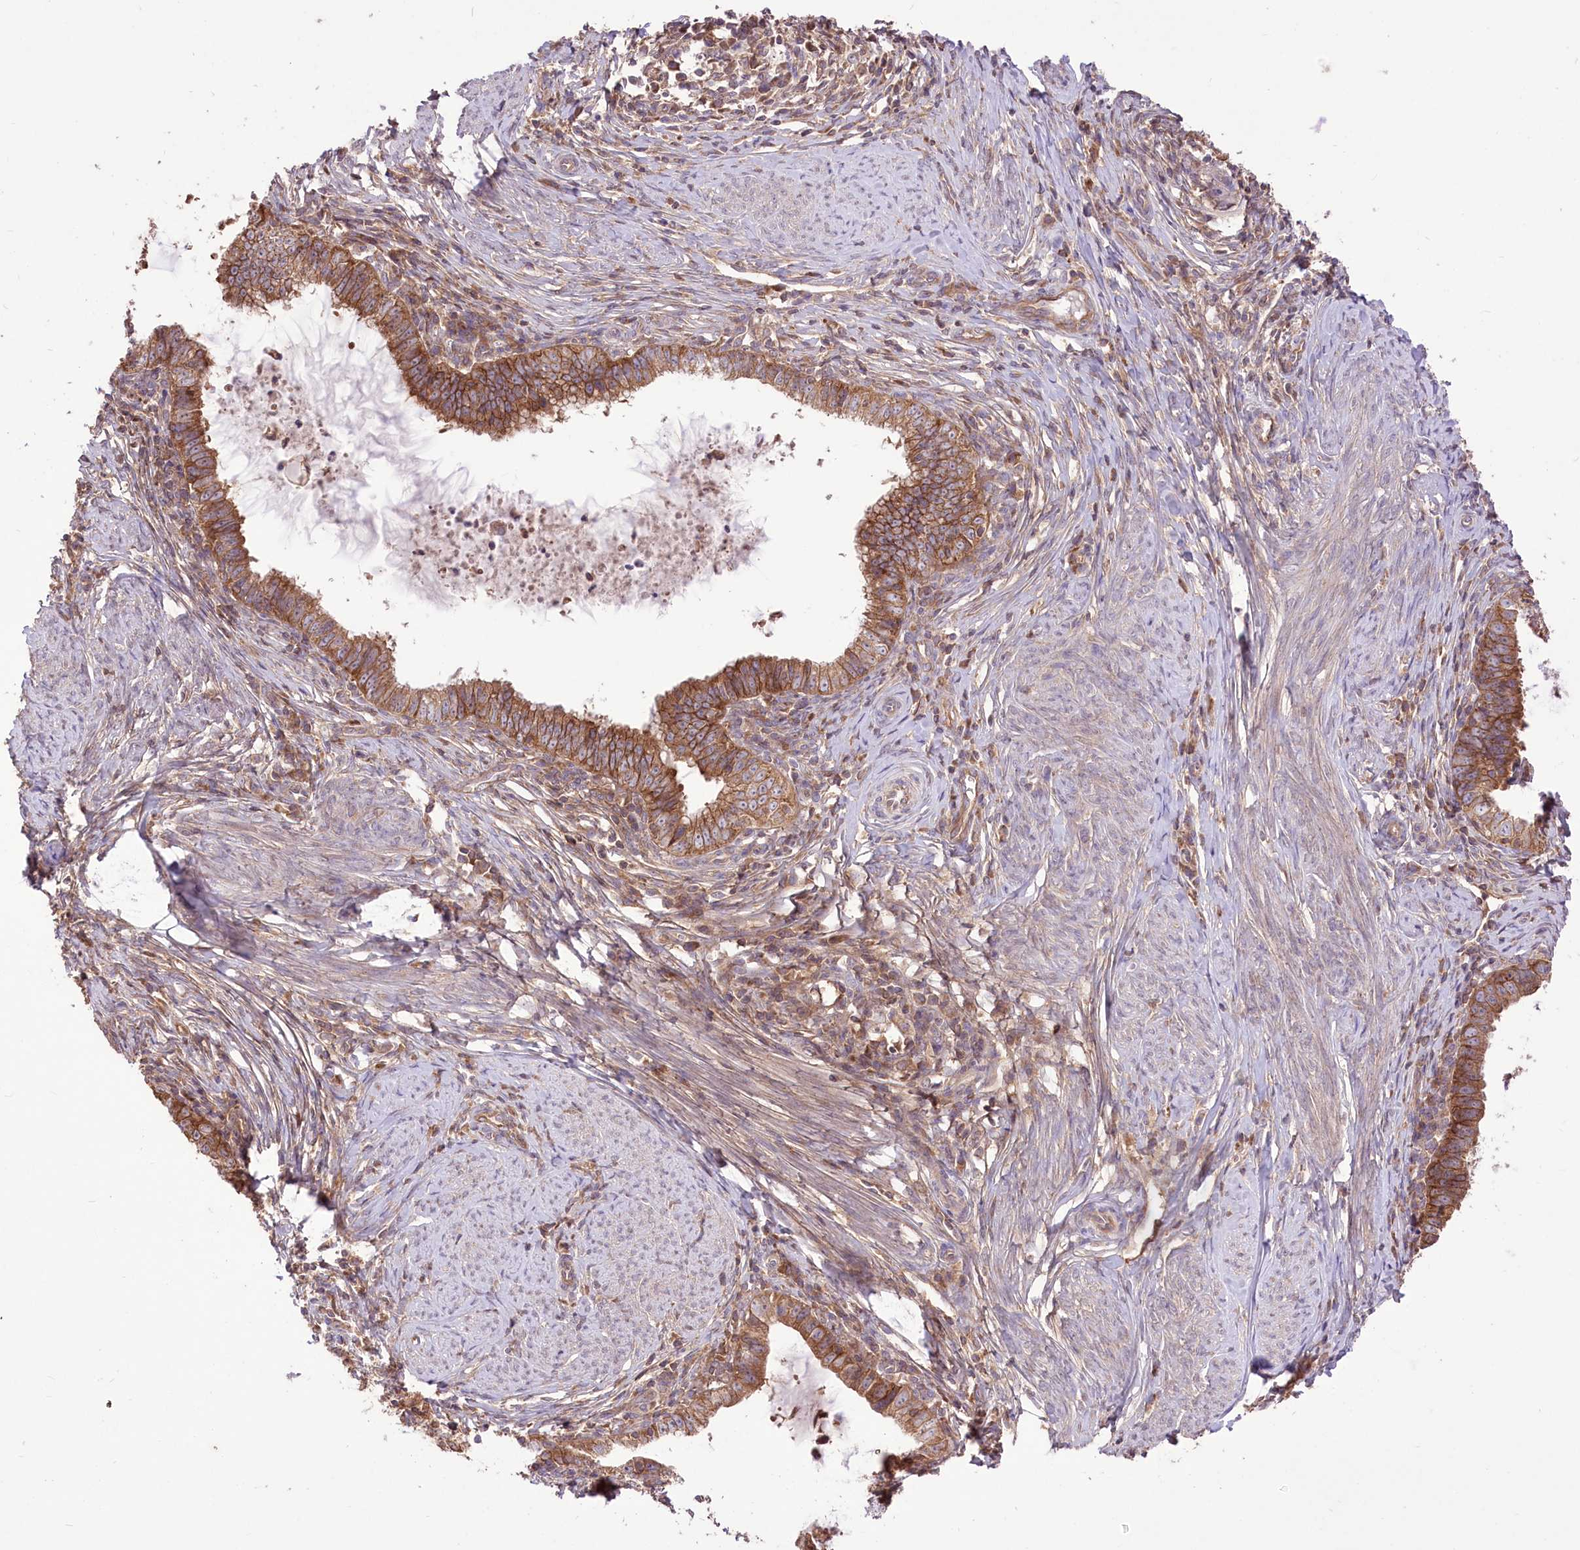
{"staining": {"intensity": "moderate", "quantity": ">75%", "location": "cytoplasmic/membranous"}, "tissue": "cervical cancer", "cell_type": "Tumor cells", "image_type": "cancer", "snomed": [{"axis": "morphology", "description": "Adenocarcinoma, NOS"}, {"axis": "topography", "description": "Cervix"}], "caption": "A micrograph of human cervical adenocarcinoma stained for a protein shows moderate cytoplasmic/membranous brown staining in tumor cells.", "gene": "XYLB", "patient": {"sex": "female", "age": 36}}